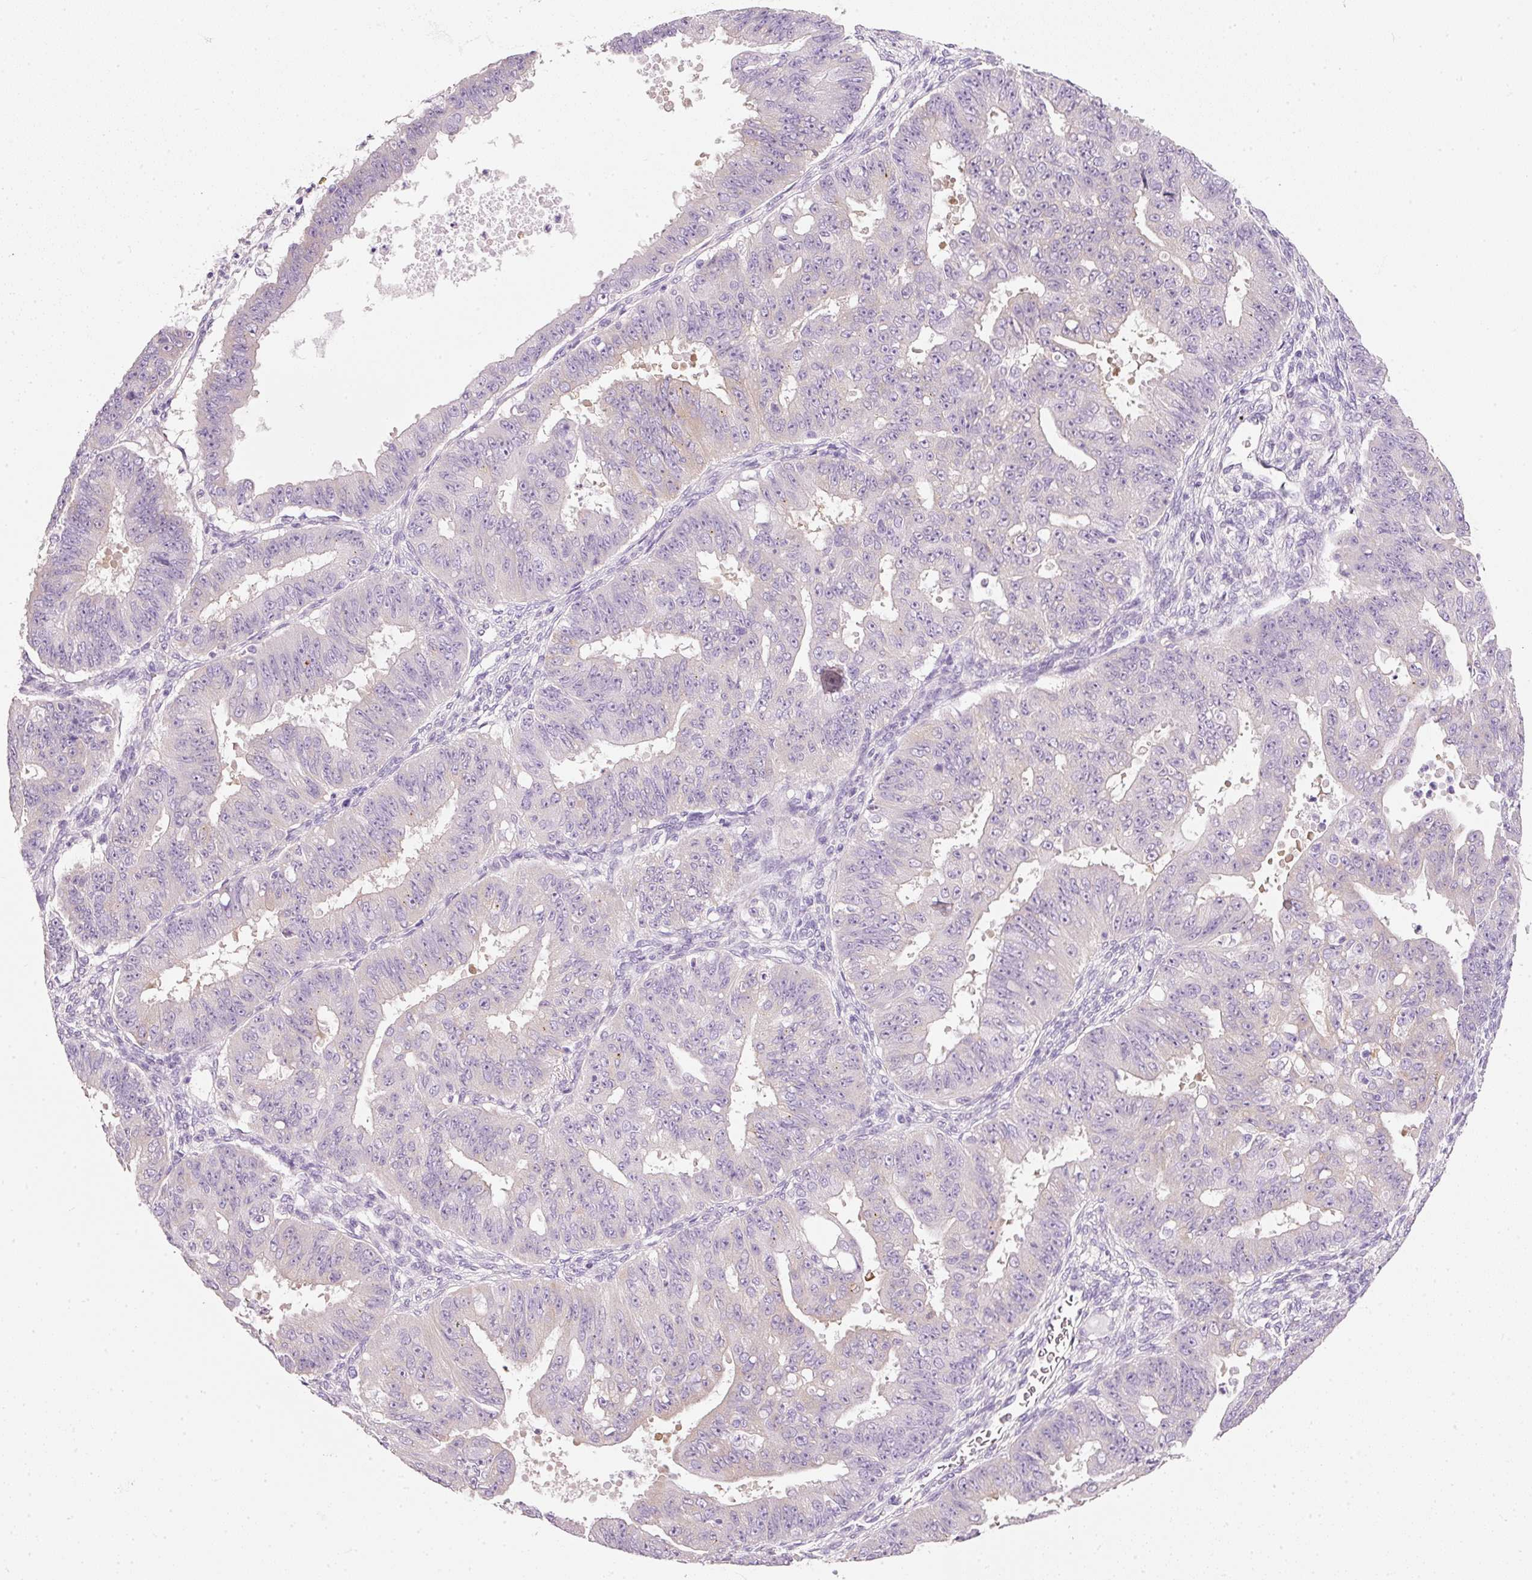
{"staining": {"intensity": "negative", "quantity": "none", "location": "none"}, "tissue": "ovarian cancer", "cell_type": "Tumor cells", "image_type": "cancer", "snomed": [{"axis": "morphology", "description": "Carcinoma, endometroid"}, {"axis": "topography", "description": "Appendix"}, {"axis": "topography", "description": "Ovary"}], "caption": "A high-resolution image shows immunohistochemistry staining of endometroid carcinoma (ovarian), which reveals no significant expression in tumor cells. Brightfield microscopy of immunohistochemistry stained with DAB (brown) and hematoxylin (blue), captured at high magnification.", "gene": "PDXDC1", "patient": {"sex": "female", "age": 42}}